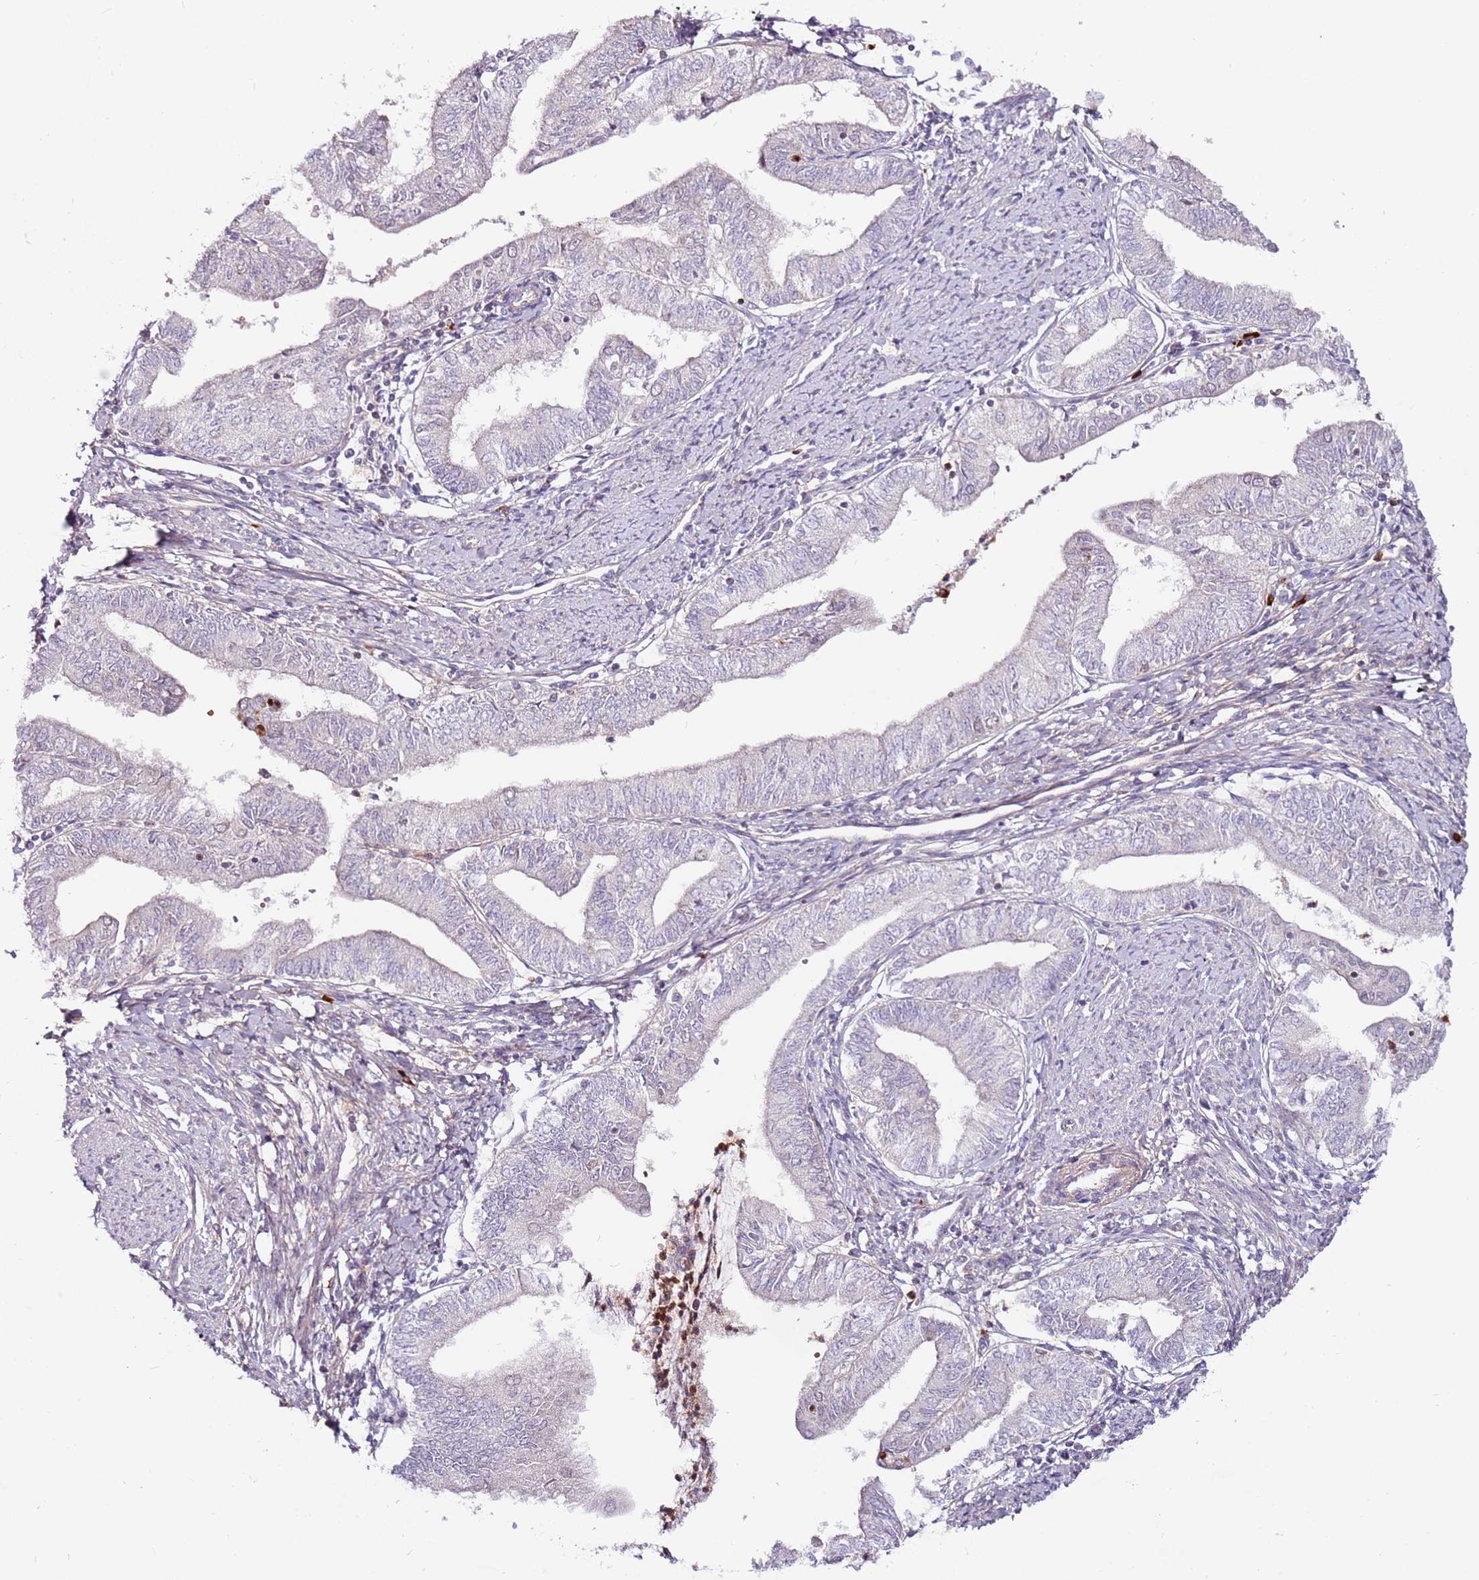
{"staining": {"intensity": "negative", "quantity": "none", "location": "none"}, "tissue": "endometrial cancer", "cell_type": "Tumor cells", "image_type": "cancer", "snomed": [{"axis": "morphology", "description": "Adenocarcinoma, NOS"}, {"axis": "topography", "description": "Endometrium"}], "caption": "Immunohistochemistry micrograph of neoplastic tissue: human endometrial adenocarcinoma stained with DAB reveals no significant protein positivity in tumor cells. (Immunohistochemistry (ihc), brightfield microscopy, high magnification).", "gene": "MTG2", "patient": {"sex": "female", "age": 66}}